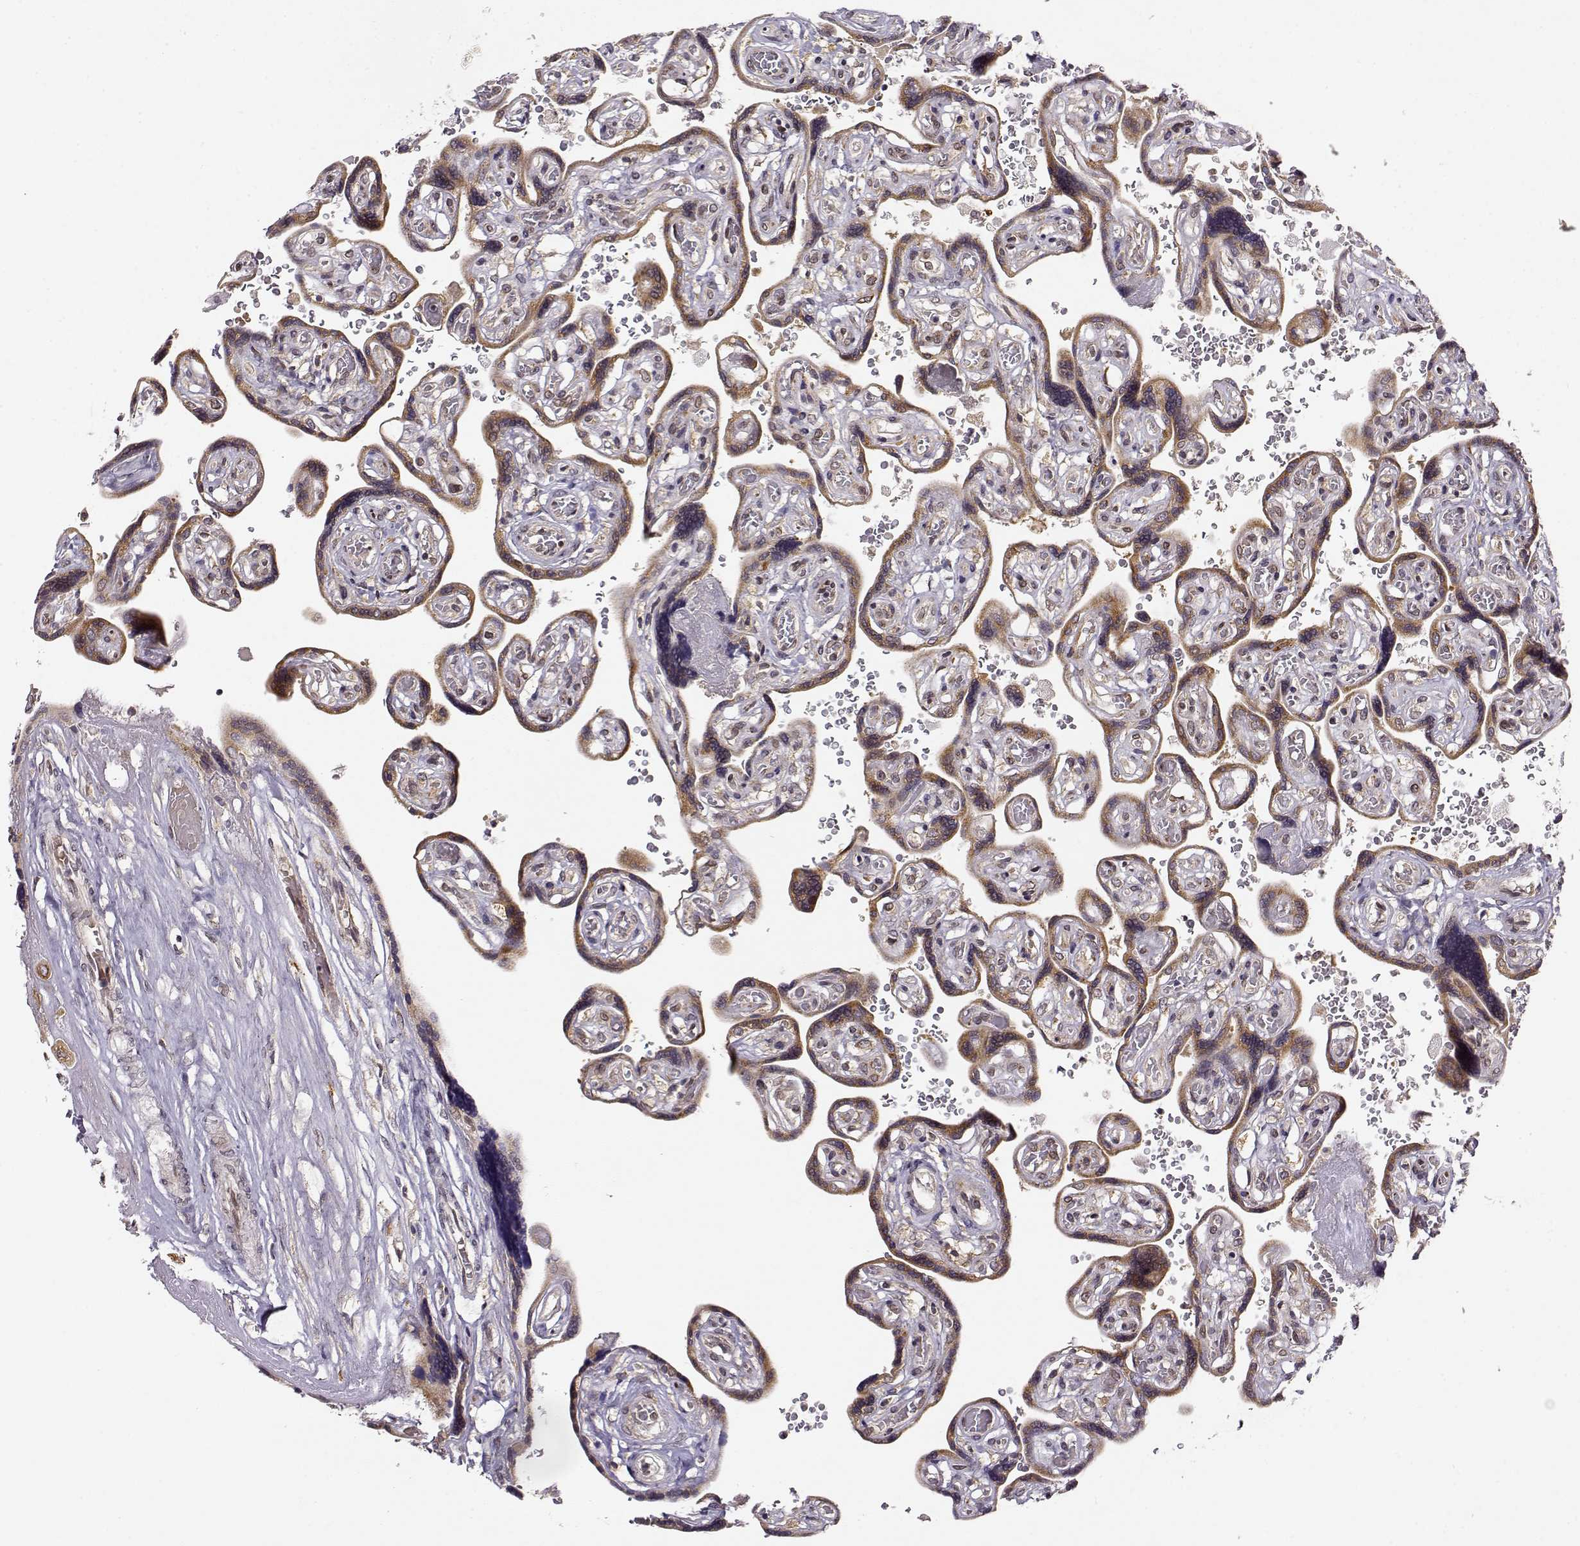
{"staining": {"intensity": "weak", "quantity": ">75%", "location": "cytoplasmic/membranous"}, "tissue": "placenta", "cell_type": "Decidual cells", "image_type": "normal", "snomed": [{"axis": "morphology", "description": "Normal tissue, NOS"}, {"axis": "topography", "description": "Placenta"}], "caption": "This is a micrograph of immunohistochemistry staining of benign placenta, which shows weak positivity in the cytoplasmic/membranous of decidual cells.", "gene": "ERGIC2", "patient": {"sex": "female", "age": 32}}